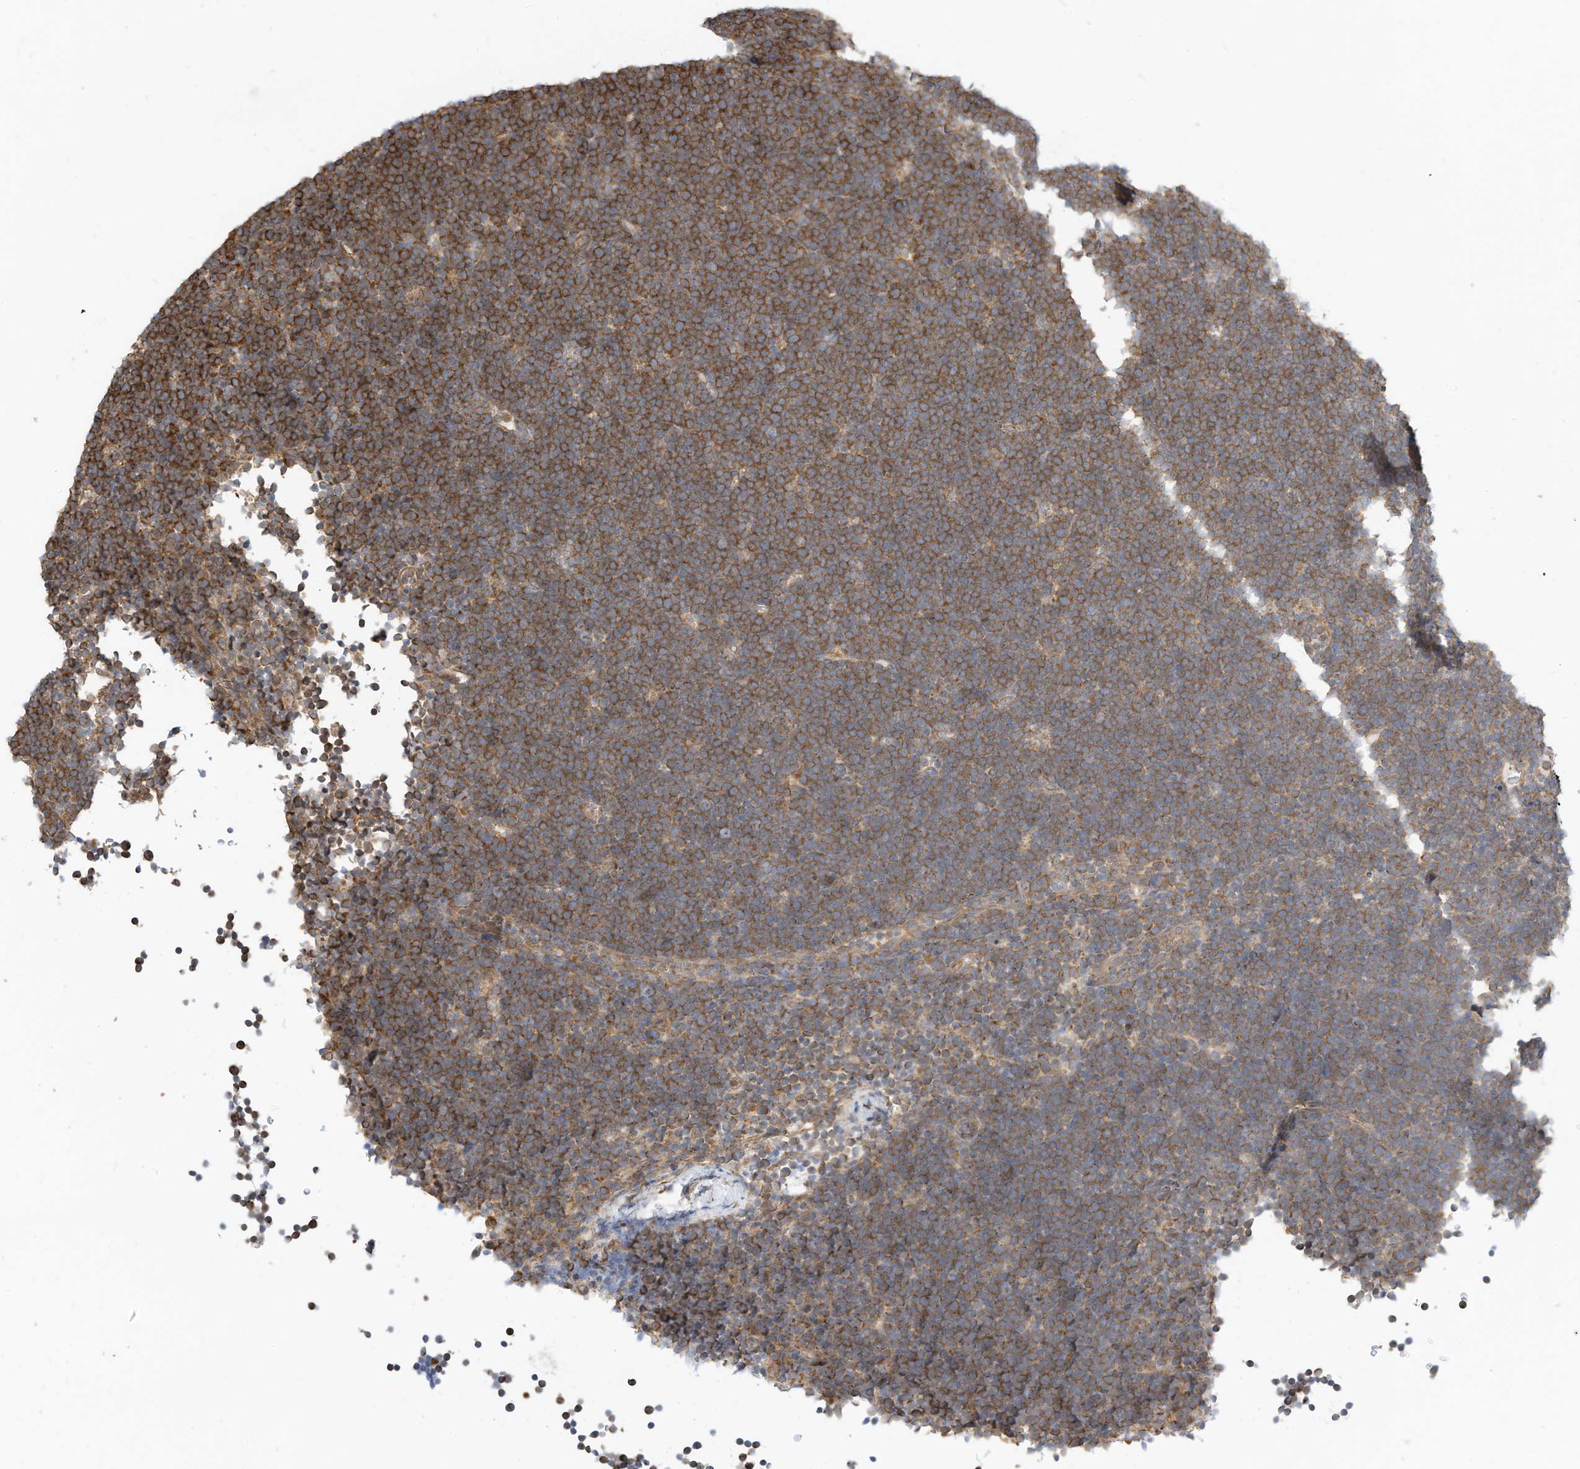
{"staining": {"intensity": "moderate", "quantity": ">75%", "location": "cytoplasmic/membranous"}, "tissue": "lymphoma", "cell_type": "Tumor cells", "image_type": "cancer", "snomed": [{"axis": "morphology", "description": "Malignant lymphoma, non-Hodgkin's type, High grade"}, {"axis": "topography", "description": "Lymph node"}], "caption": "Immunohistochemistry (IHC) photomicrograph of neoplastic tissue: high-grade malignant lymphoma, non-Hodgkin's type stained using immunohistochemistry (IHC) exhibits medium levels of moderate protein expression localized specifically in the cytoplasmic/membranous of tumor cells, appearing as a cytoplasmic/membranous brown color.", "gene": "OFD1", "patient": {"sex": "male", "age": 13}}